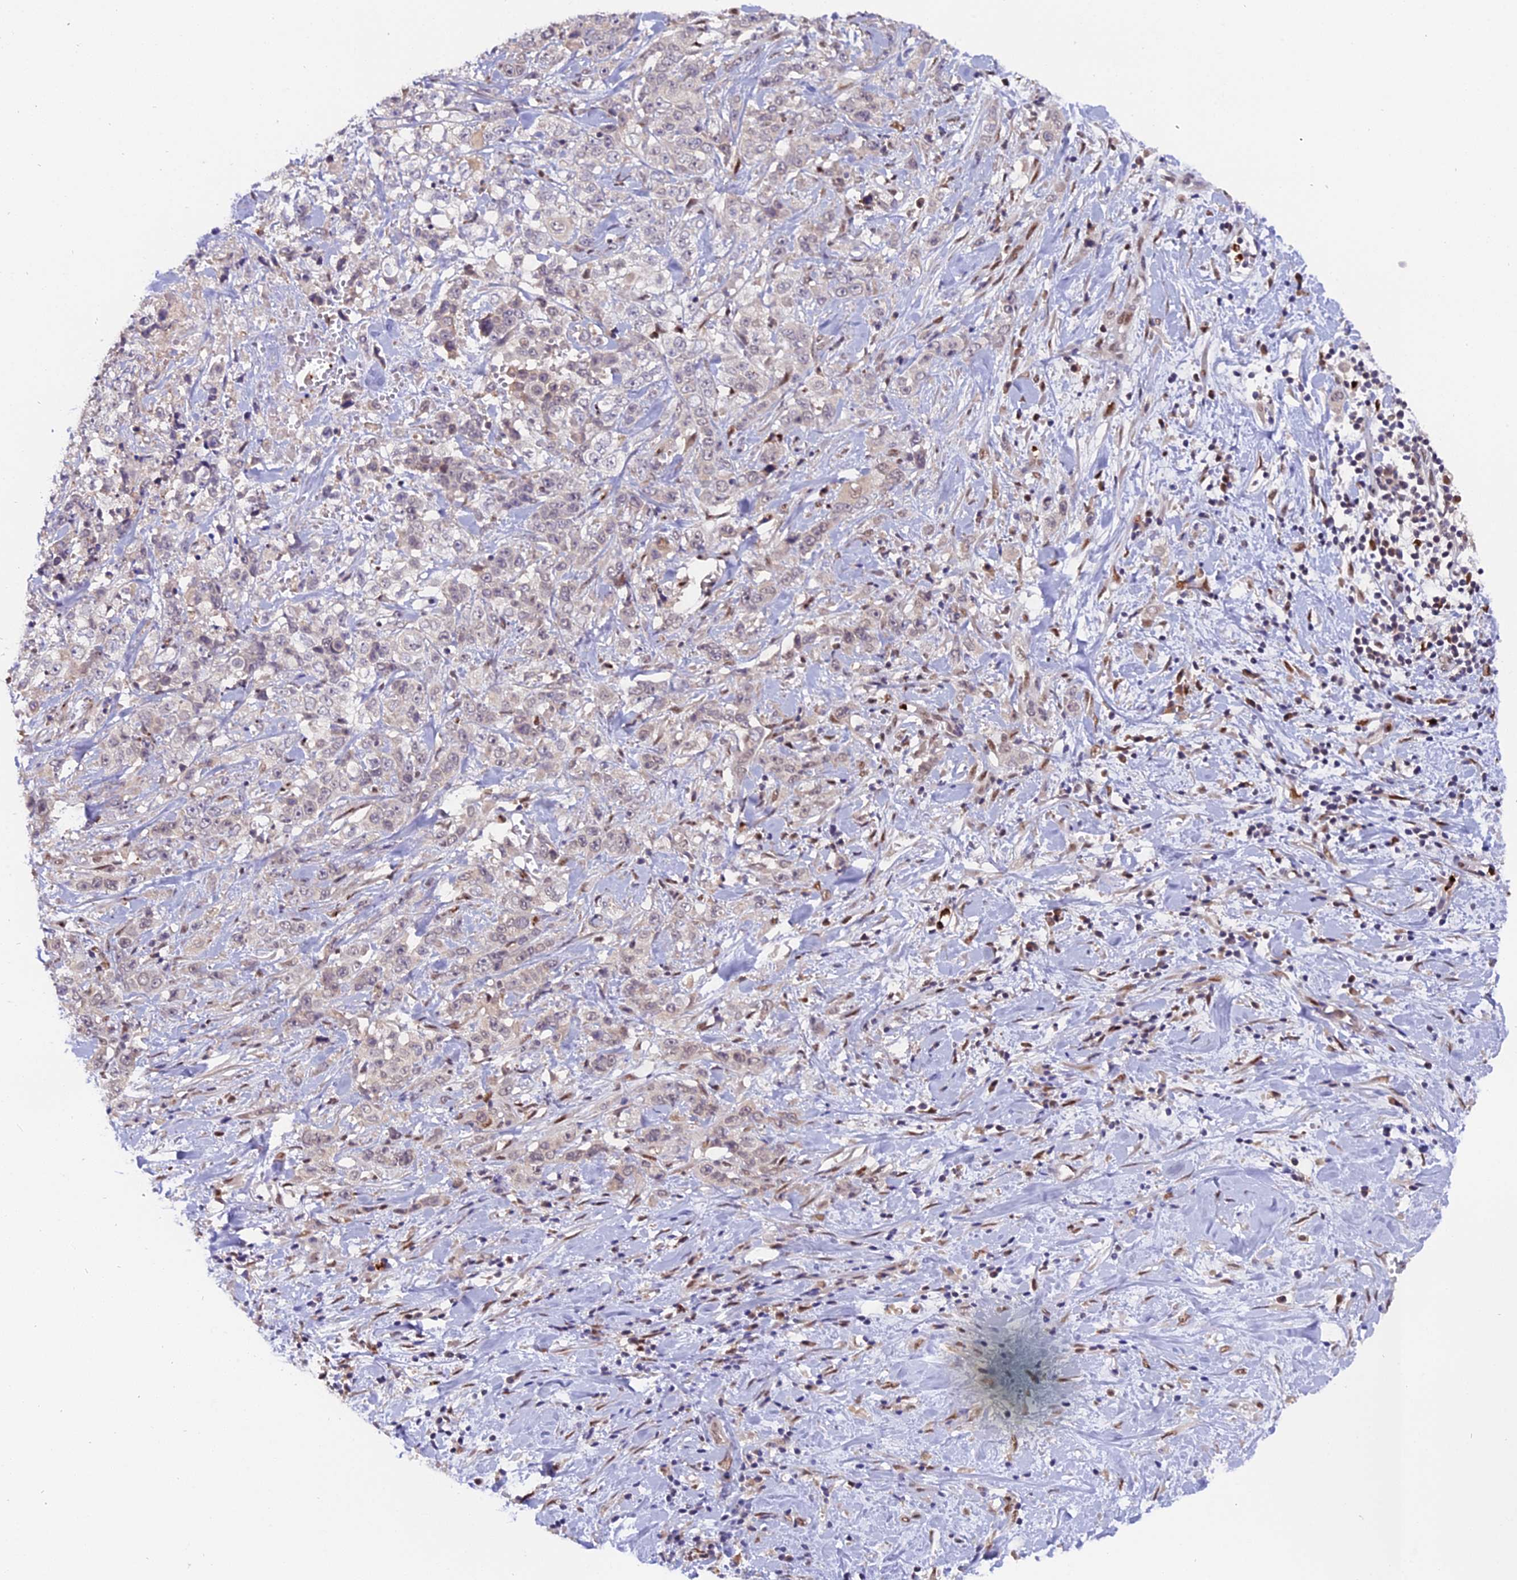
{"staining": {"intensity": "negative", "quantity": "none", "location": "none"}, "tissue": "stomach cancer", "cell_type": "Tumor cells", "image_type": "cancer", "snomed": [{"axis": "morphology", "description": "Adenocarcinoma, NOS"}, {"axis": "topography", "description": "Stomach, upper"}], "caption": "Immunohistochemistry micrograph of adenocarcinoma (stomach) stained for a protein (brown), which displays no staining in tumor cells. The staining is performed using DAB (3,3'-diaminobenzidine) brown chromogen with nuclei counter-stained in using hematoxylin.", "gene": "FAM118B", "patient": {"sex": "male", "age": 62}}